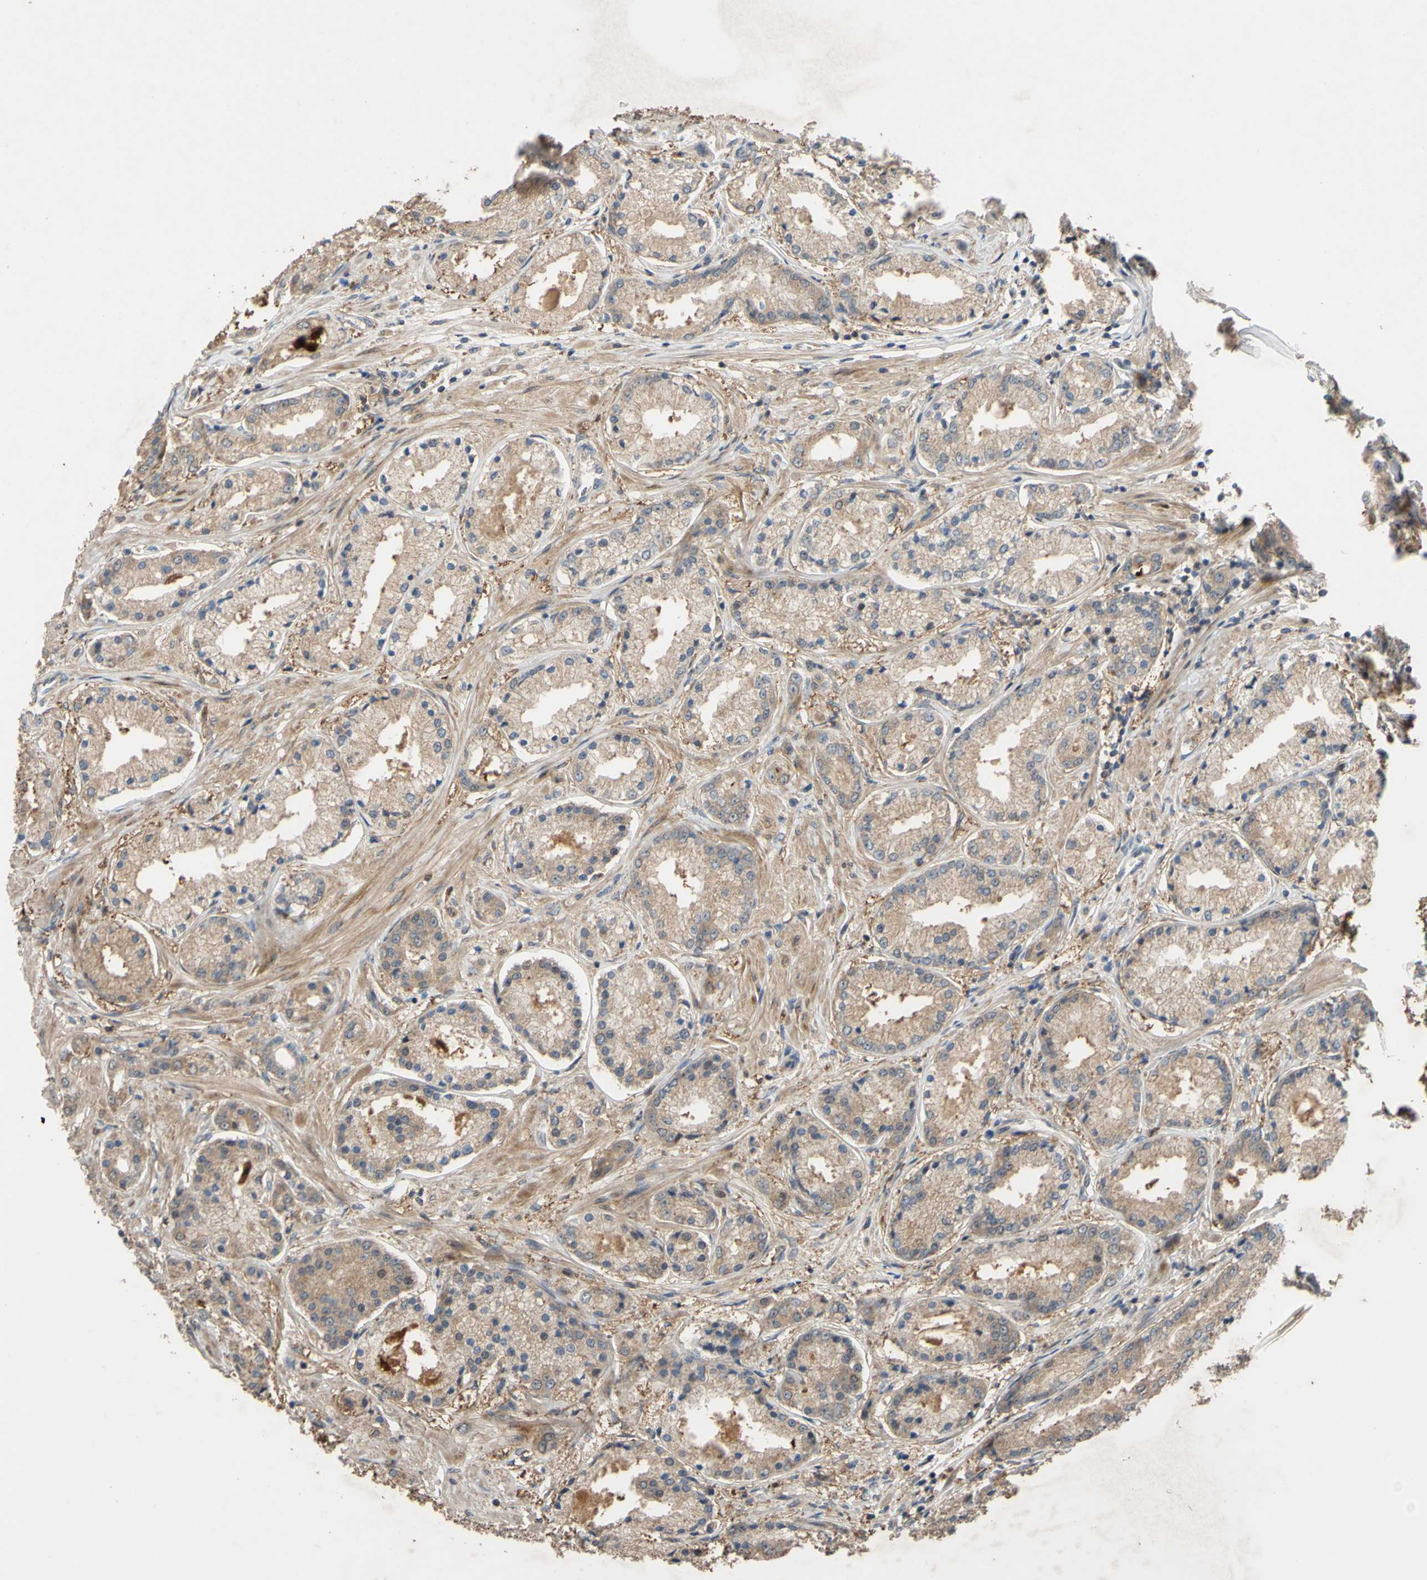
{"staining": {"intensity": "moderate", "quantity": ">75%", "location": "cytoplasmic/membranous"}, "tissue": "prostate cancer", "cell_type": "Tumor cells", "image_type": "cancer", "snomed": [{"axis": "morphology", "description": "Adenocarcinoma, High grade"}, {"axis": "topography", "description": "Prostate"}], "caption": "Human prostate cancer stained with a protein marker reveals moderate staining in tumor cells.", "gene": "SHROOM4", "patient": {"sex": "male", "age": 59}}